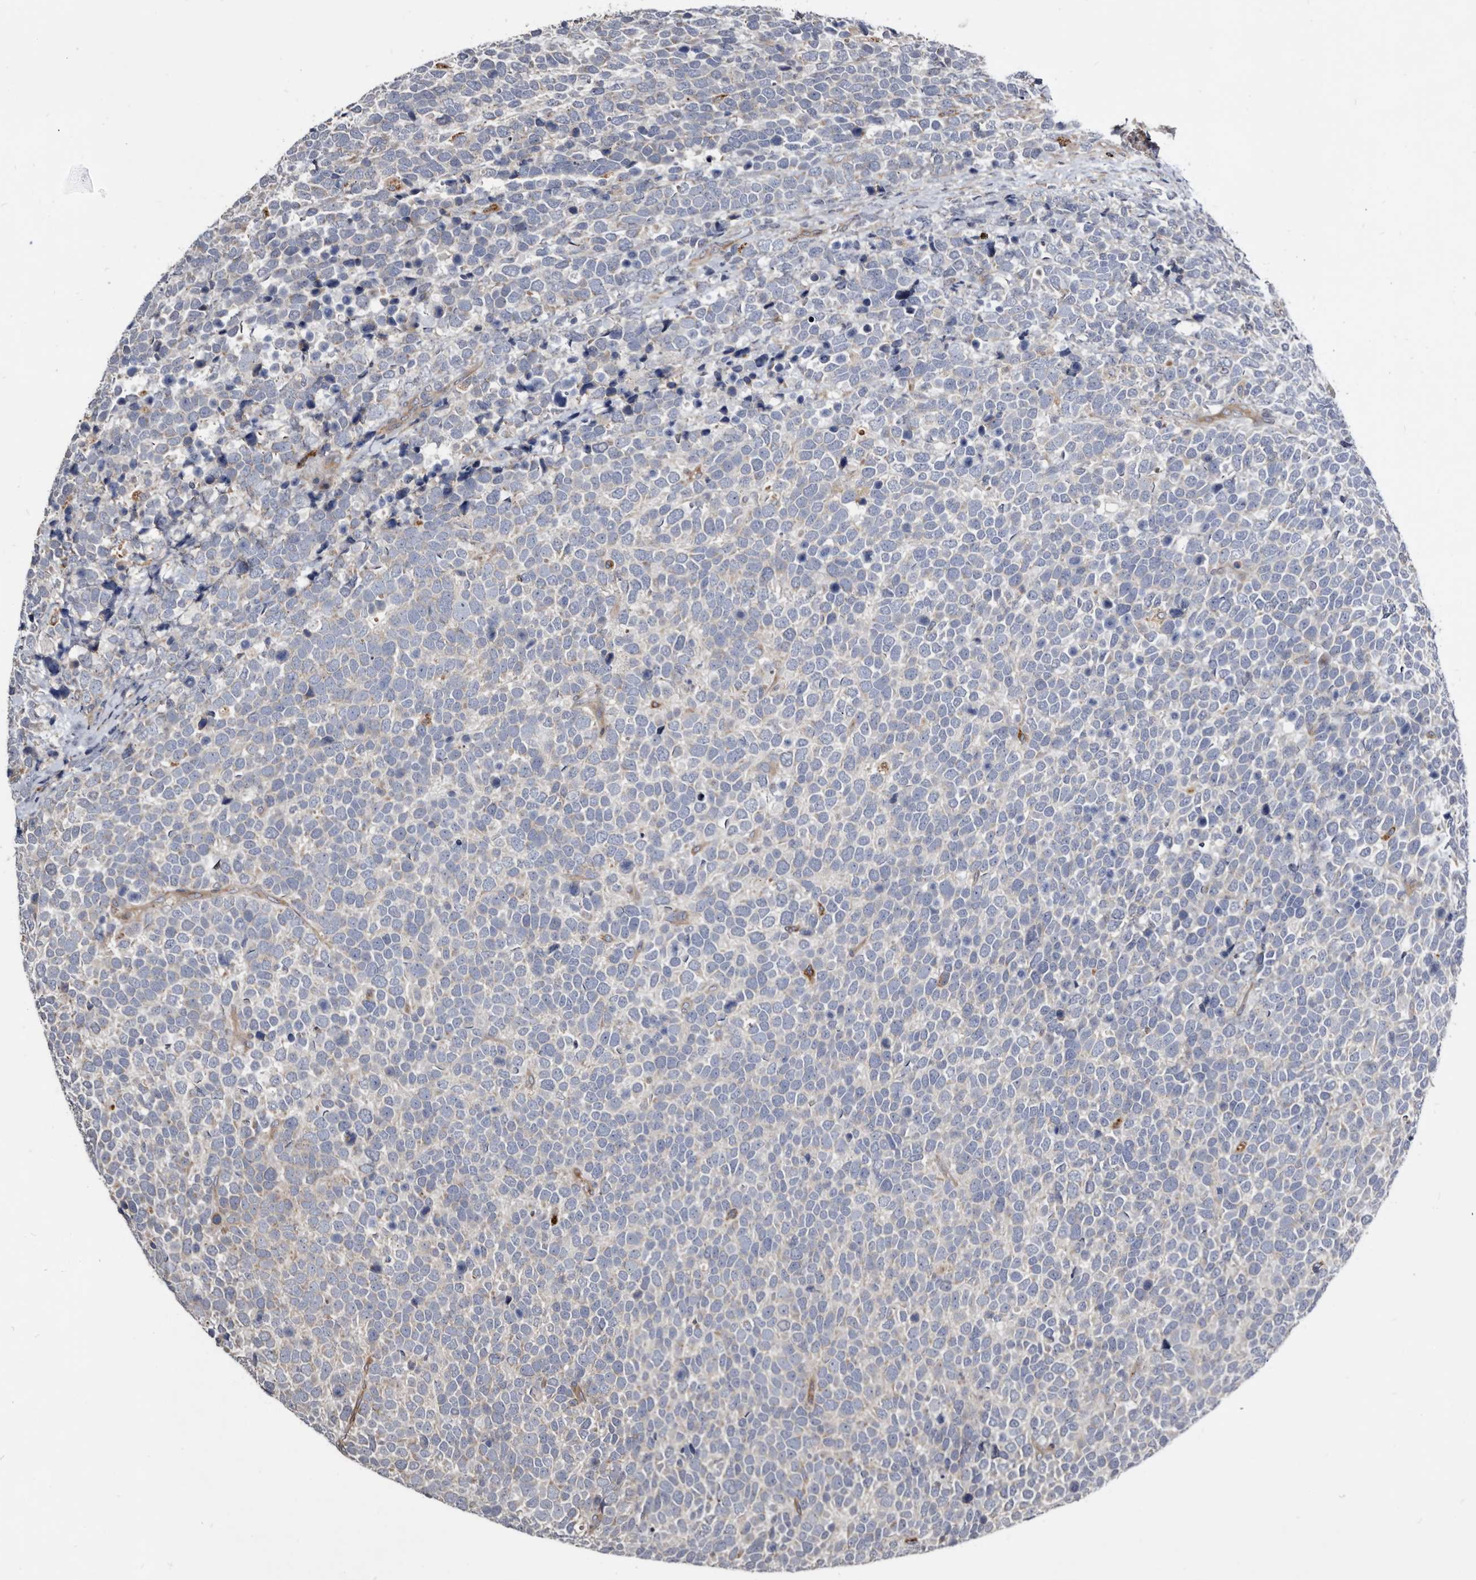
{"staining": {"intensity": "negative", "quantity": "none", "location": "none"}, "tissue": "urothelial cancer", "cell_type": "Tumor cells", "image_type": "cancer", "snomed": [{"axis": "morphology", "description": "Urothelial carcinoma, High grade"}, {"axis": "topography", "description": "Urinary bladder"}], "caption": "Immunohistochemistry micrograph of high-grade urothelial carcinoma stained for a protein (brown), which displays no expression in tumor cells.", "gene": "CTSA", "patient": {"sex": "female", "age": 82}}